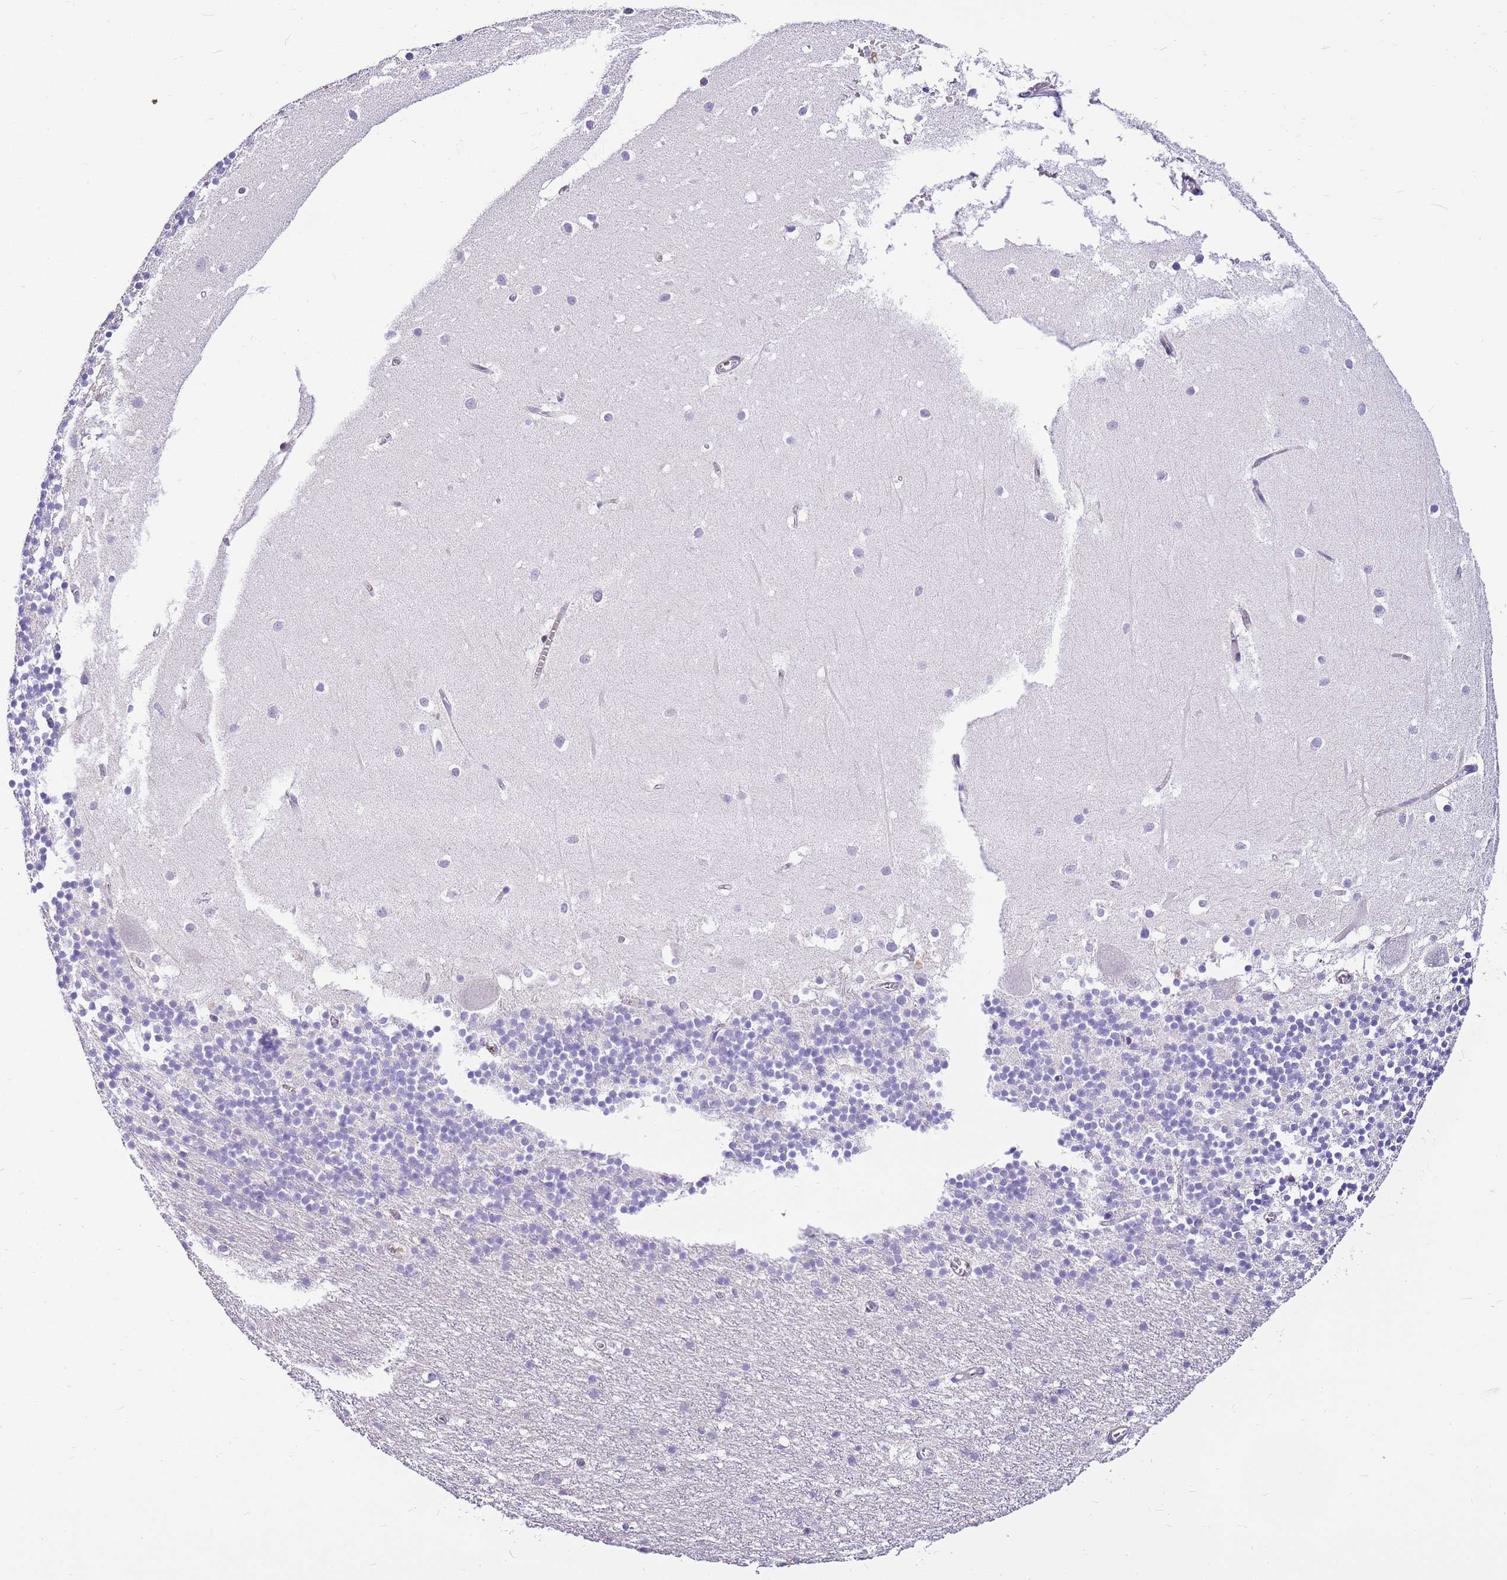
{"staining": {"intensity": "negative", "quantity": "none", "location": "none"}, "tissue": "cerebellum", "cell_type": "Cells in granular layer", "image_type": "normal", "snomed": [{"axis": "morphology", "description": "Normal tissue, NOS"}, {"axis": "topography", "description": "Cerebellum"}], "caption": "Human cerebellum stained for a protein using immunohistochemistry (IHC) demonstrates no staining in cells in granular layer.", "gene": "CLBA1", "patient": {"sex": "male", "age": 54}}